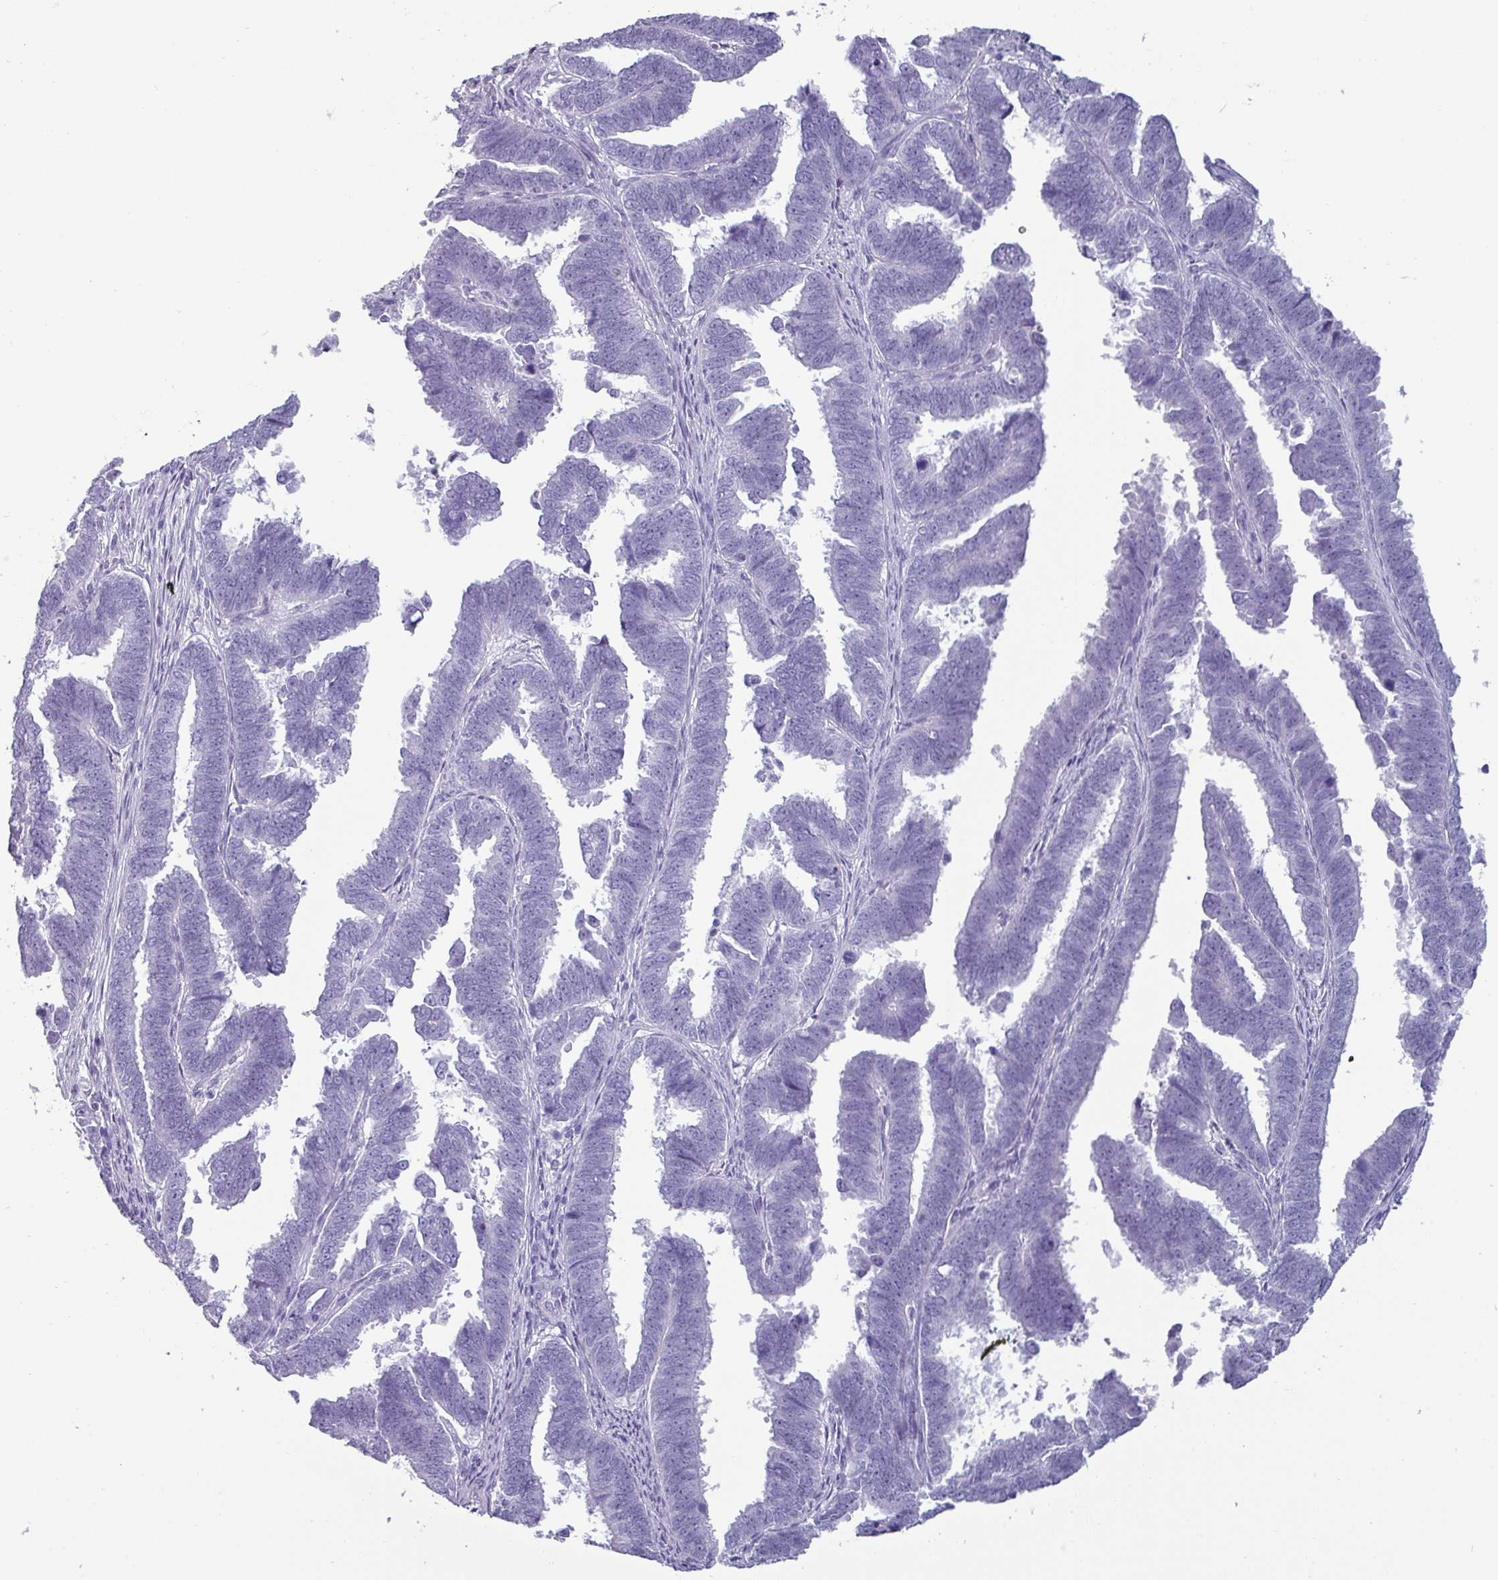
{"staining": {"intensity": "negative", "quantity": "none", "location": "none"}, "tissue": "endometrial cancer", "cell_type": "Tumor cells", "image_type": "cancer", "snomed": [{"axis": "morphology", "description": "Adenocarcinoma, NOS"}, {"axis": "topography", "description": "Endometrium"}], "caption": "Immunohistochemistry photomicrograph of endometrial cancer (adenocarcinoma) stained for a protein (brown), which exhibits no expression in tumor cells.", "gene": "CRYBB2", "patient": {"sex": "female", "age": 75}}